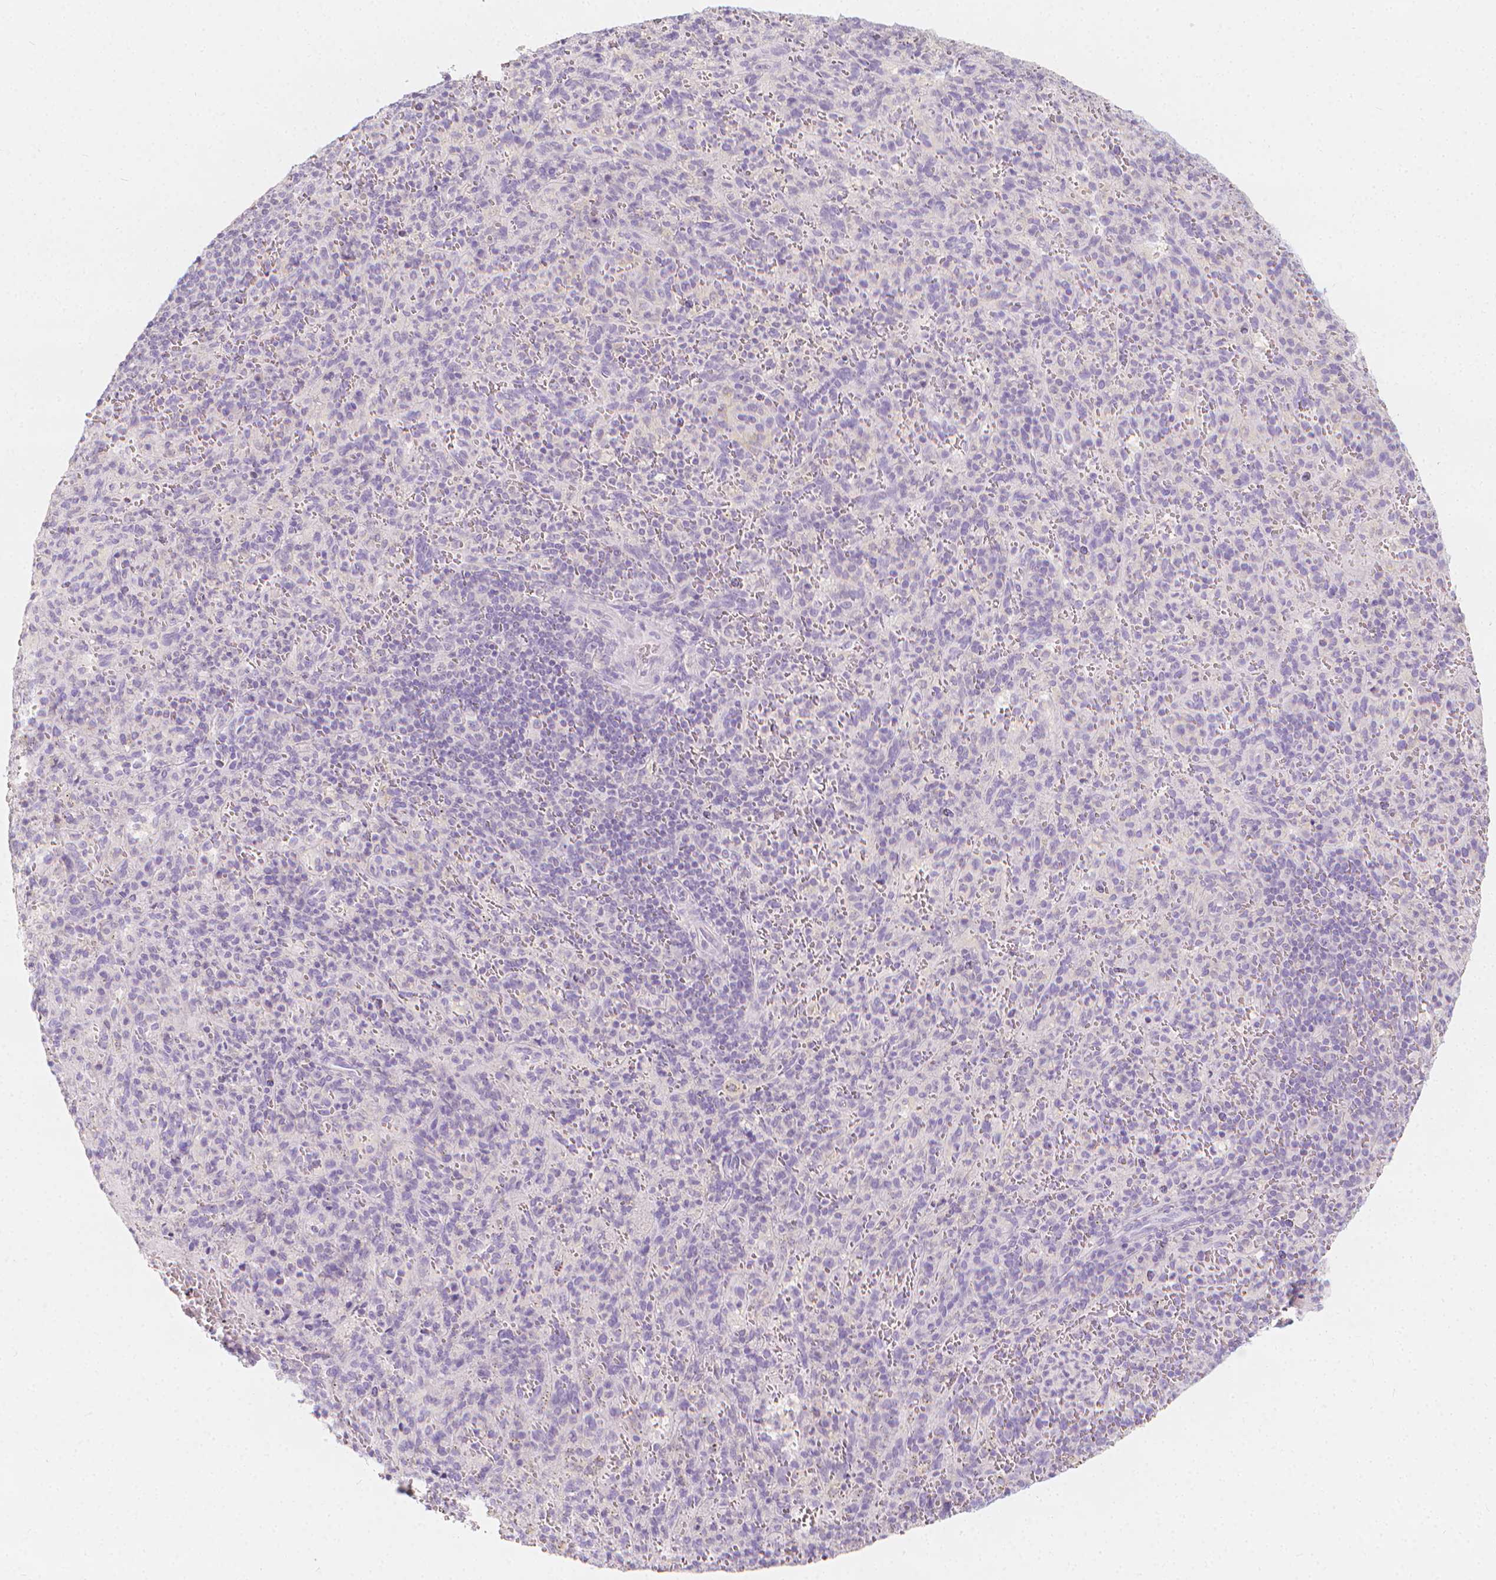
{"staining": {"intensity": "negative", "quantity": "none", "location": "none"}, "tissue": "spleen", "cell_type": "Cells in red pulp", "image_type": "normal", "snomed": [{"axis": "morphology", "description": "Normal tissue, NOS"}, {"axis": "topography", "description": "Spleen"}], "caption": "Immunohistochemical staining of normal spleen demonstrates no significant positivity in cells in red pulp. (Brightfield microscopy of DAB (3,3'-diaminobenzidine) immunohistochemistry (IHC) at high magnification).", "gene": "RBFOX1", "patient": {"sex": "male", "age": 57}}